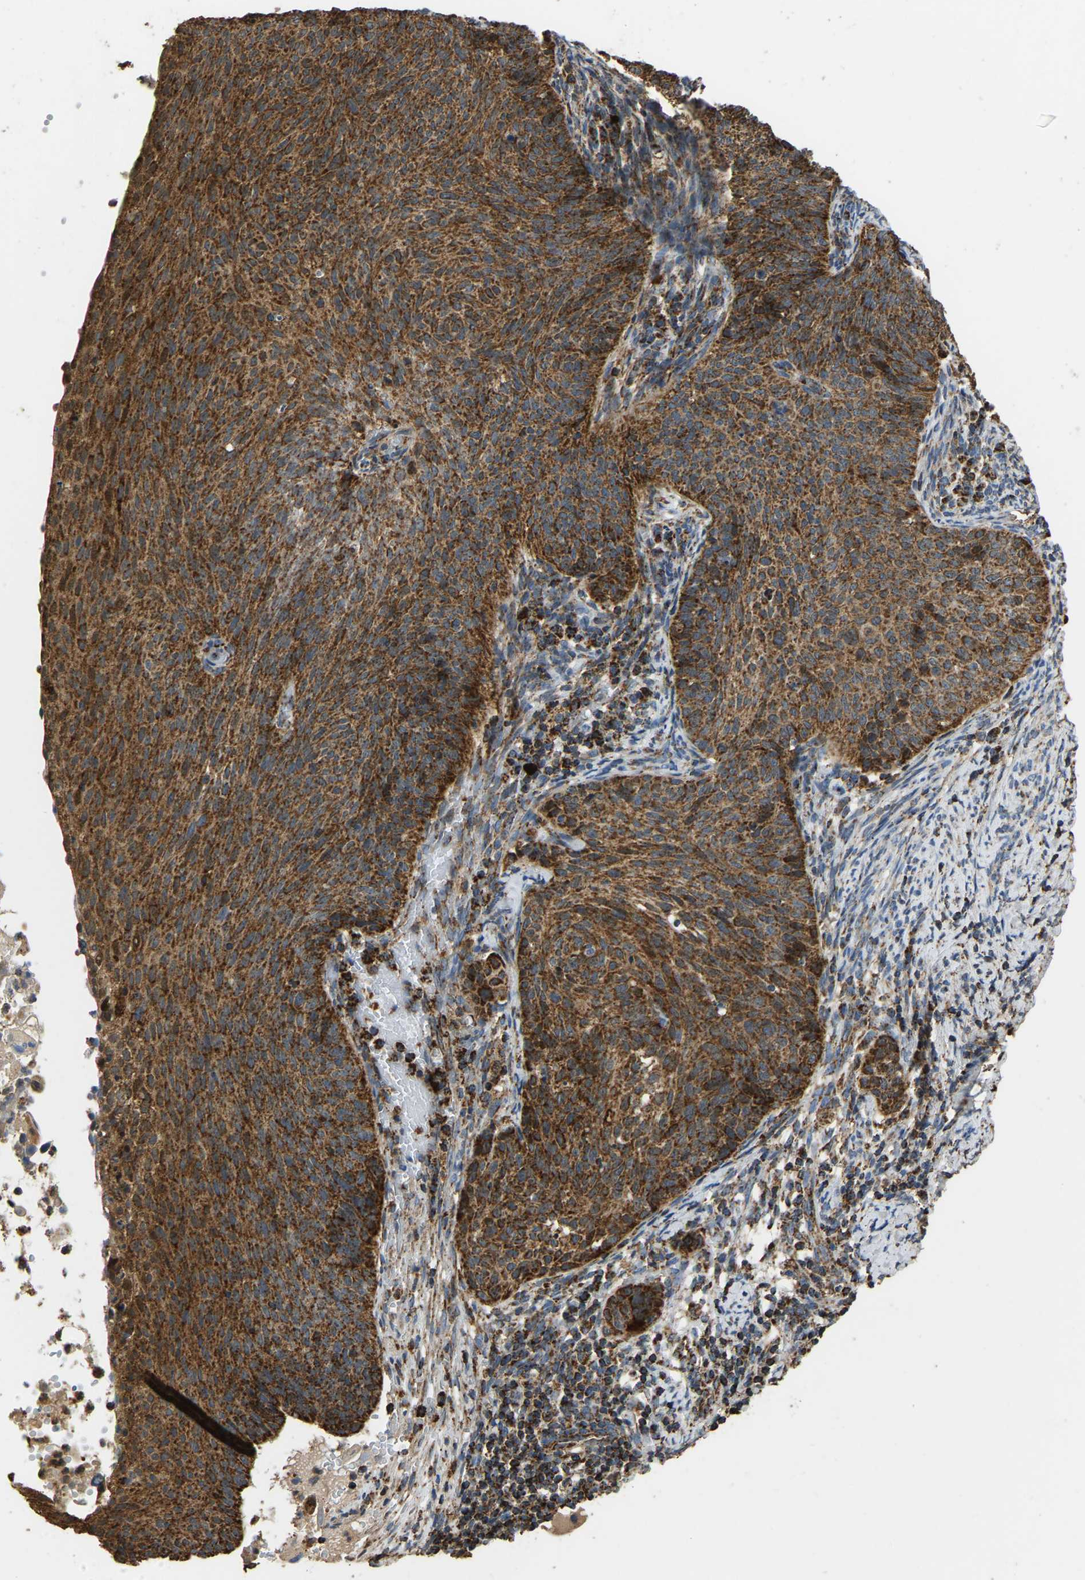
{"staining": {"intensity": "strong", "quantity": ">75%", "location": "cytoplasmic/membranous"}, "tissue": "cervical cancer", "cell_type": "Tumor cells", "image_type": "cancer", "snomed": [{"axis": "morphology", "description": "Squamous cell carcinoma, NOS"}, {"axis": "topography", "description": "Cervix"}], "caption": "Immunohistochemical staining of cervical squamous cell carcinoma displays high levels of strong cytoplasmic/membranous protein positivity in approximately >75% of tumor cells. The staining is performed using DAB (3,3'-diaminobenzidine) brown chromogen to label protein expression. The nuclei are counter-stained blue using hematoxylin.", "gene": "TUFM", "patient": {"sex": "female", "age": 70}}